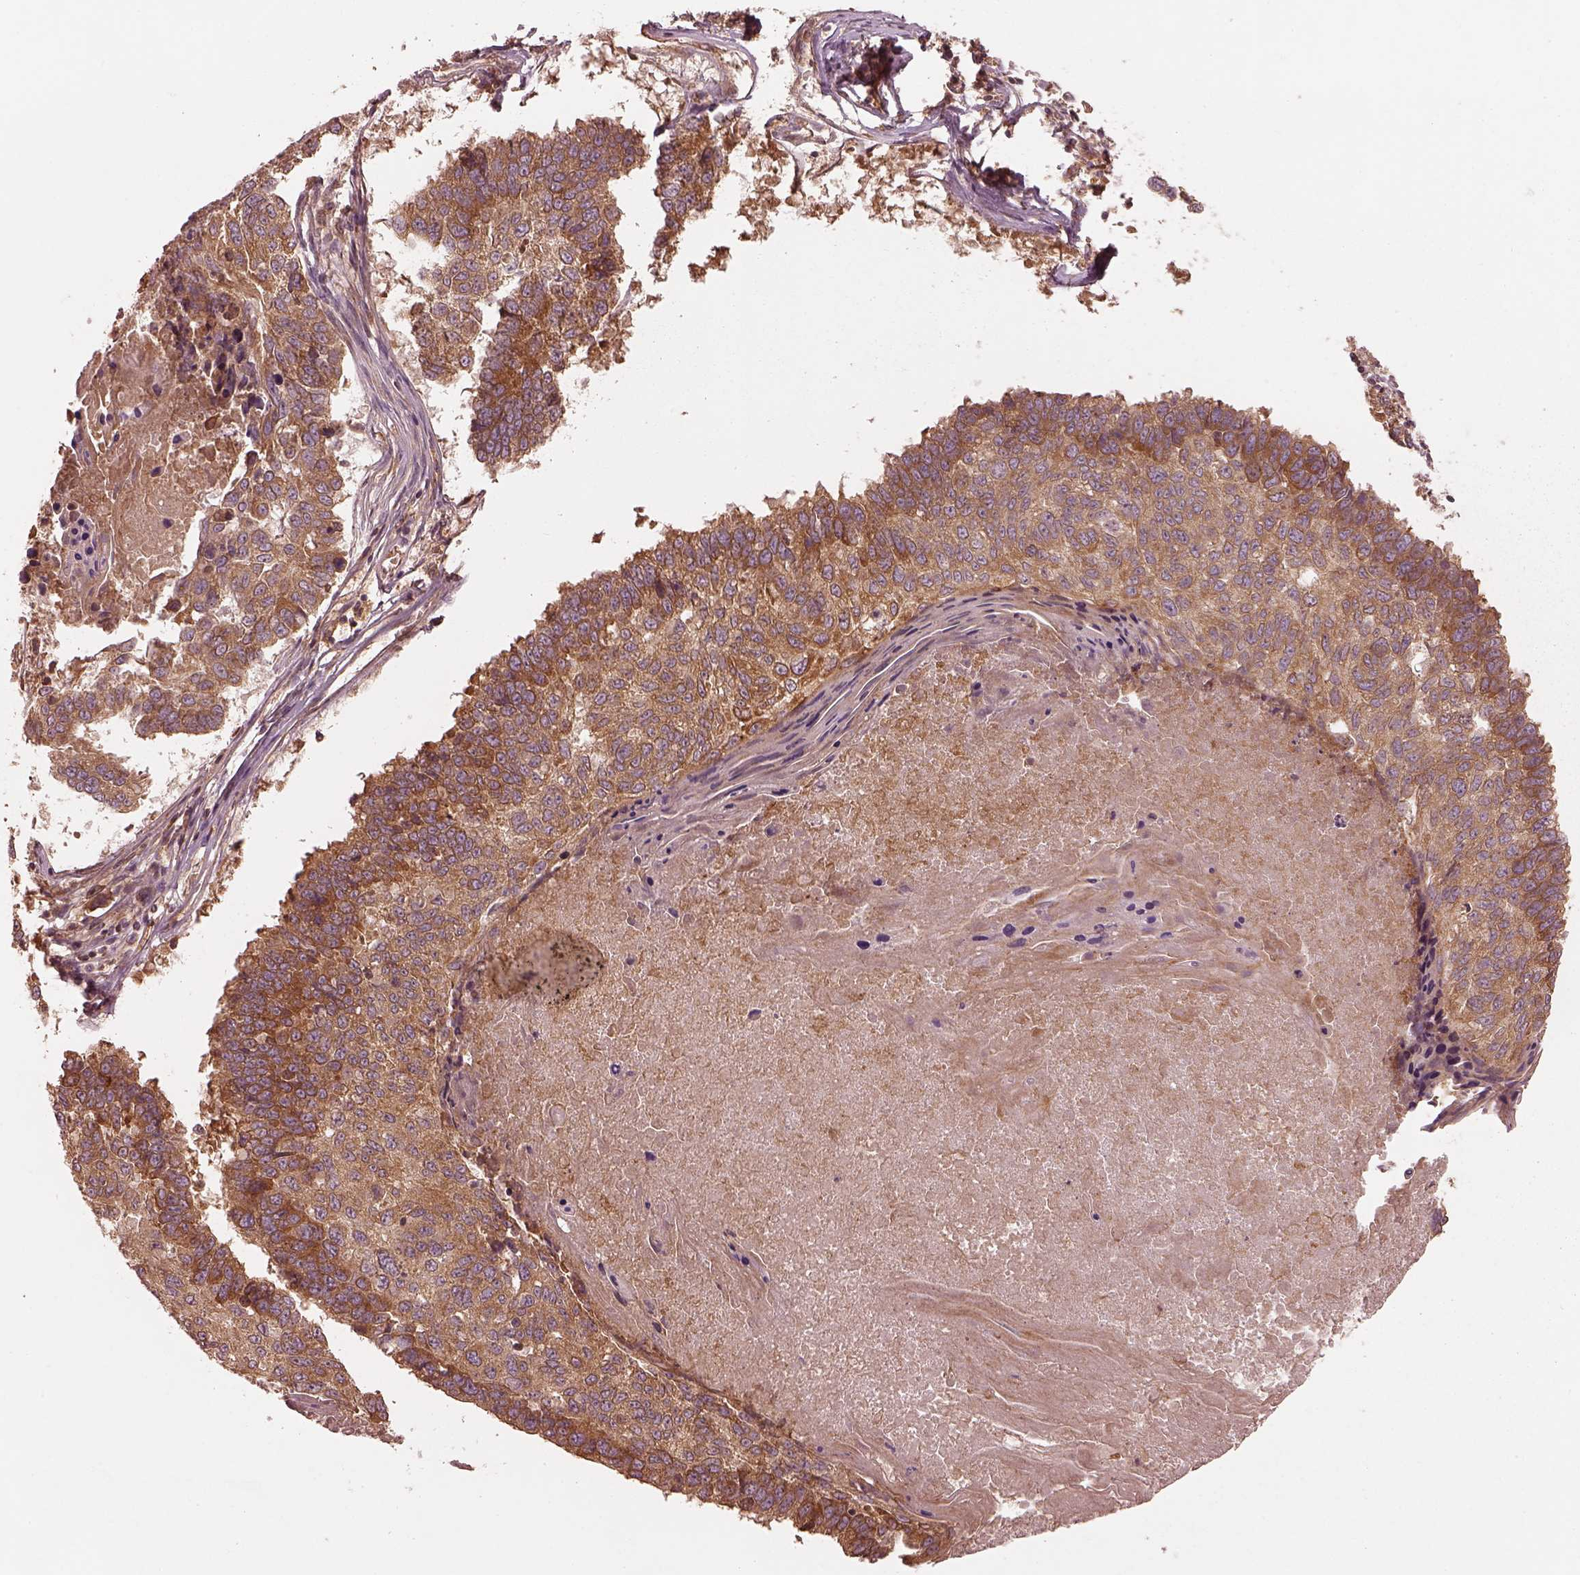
{"staining": {"intensity": "strong", "quantity": ">75%", "location": "cytoplasmic/membranous"}, "tissue": "lung cancer", "cell_type": "Tumor cells", "image_type": "cancer", "snomed": [{"axis": "morphology", "description": "Squamous cell carcinoma, NOS"}, {"axis": "topography", "description": "Lung"}], "caption": "This photomicrograph exhibits squamous cell carcinoma (lung) stained with IHC to label a protein in brown. The cytoplasmic/membranous of tumor cells show strong positivity for the protein. Nuclei are counter-stained blue.", "gene": "PIK3R2", "patient": {"sex": "male", "age": 73}}